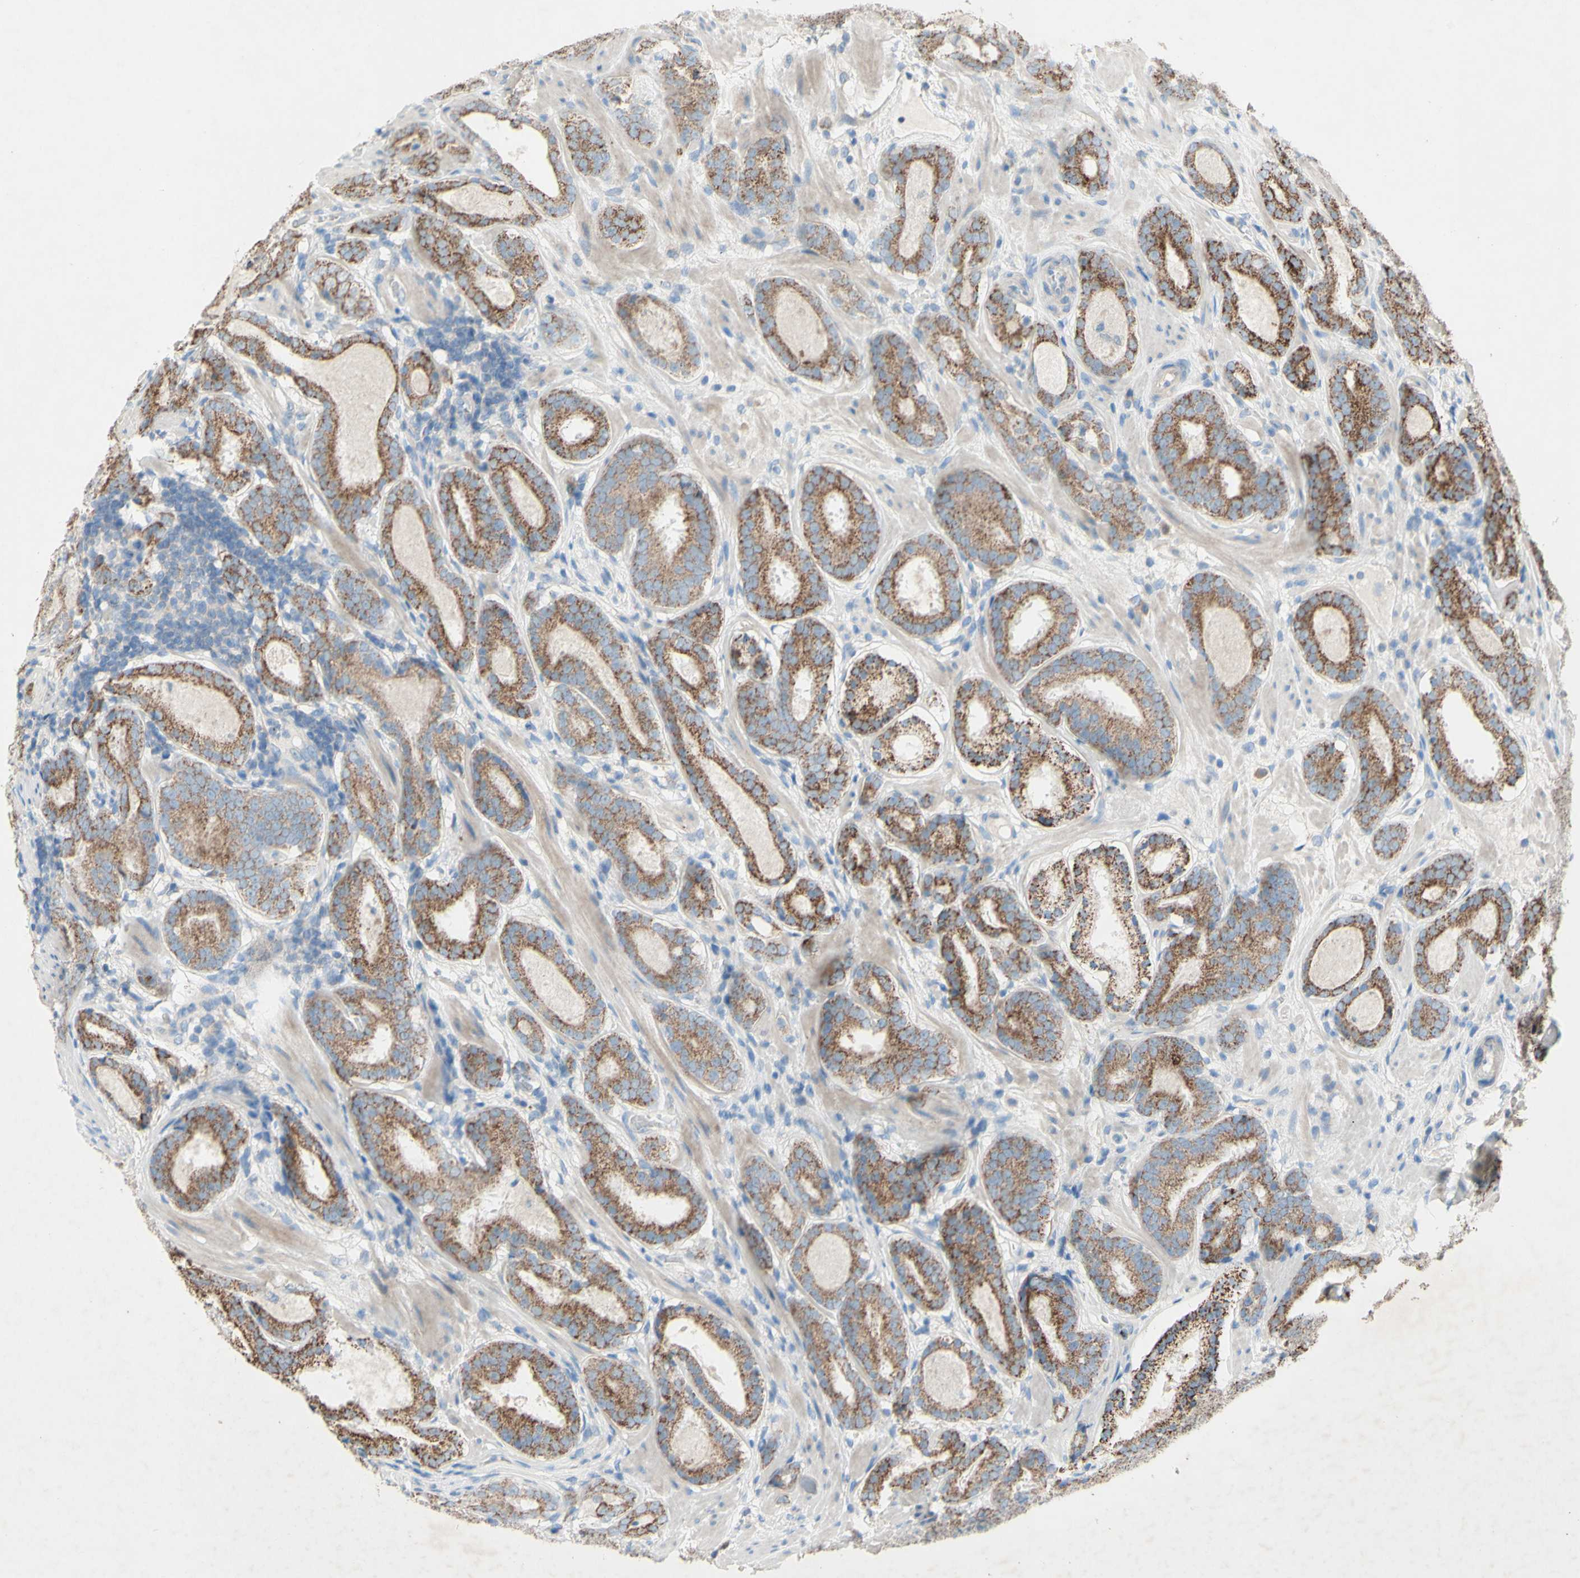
{"staining": {"intensity": "moderate", "quantity": ">75%", "location": "cytoplasmic/membranous"}, "tissue": "prostate cancer", "cell_type": "Tumor cells", "image_type": "cancer", "snomed": [{"axis": "morphology", "description": "Adenocarcinoma, Low grade"}, {"axis": "topography", "description": "Prostate"}], "caption": "IHC (DAB) staining of human prostate low-grade adenocarcinoma shows moderate cytoplasmic/membranous protein expression in about >75% of tumor cells. (DAB (3,3'-diaminobenzidine) IHC, brown staining for protein, blue staining for nuclei).", "gene": "ACADL", "patient": {"sex": "male", "age": 69}}